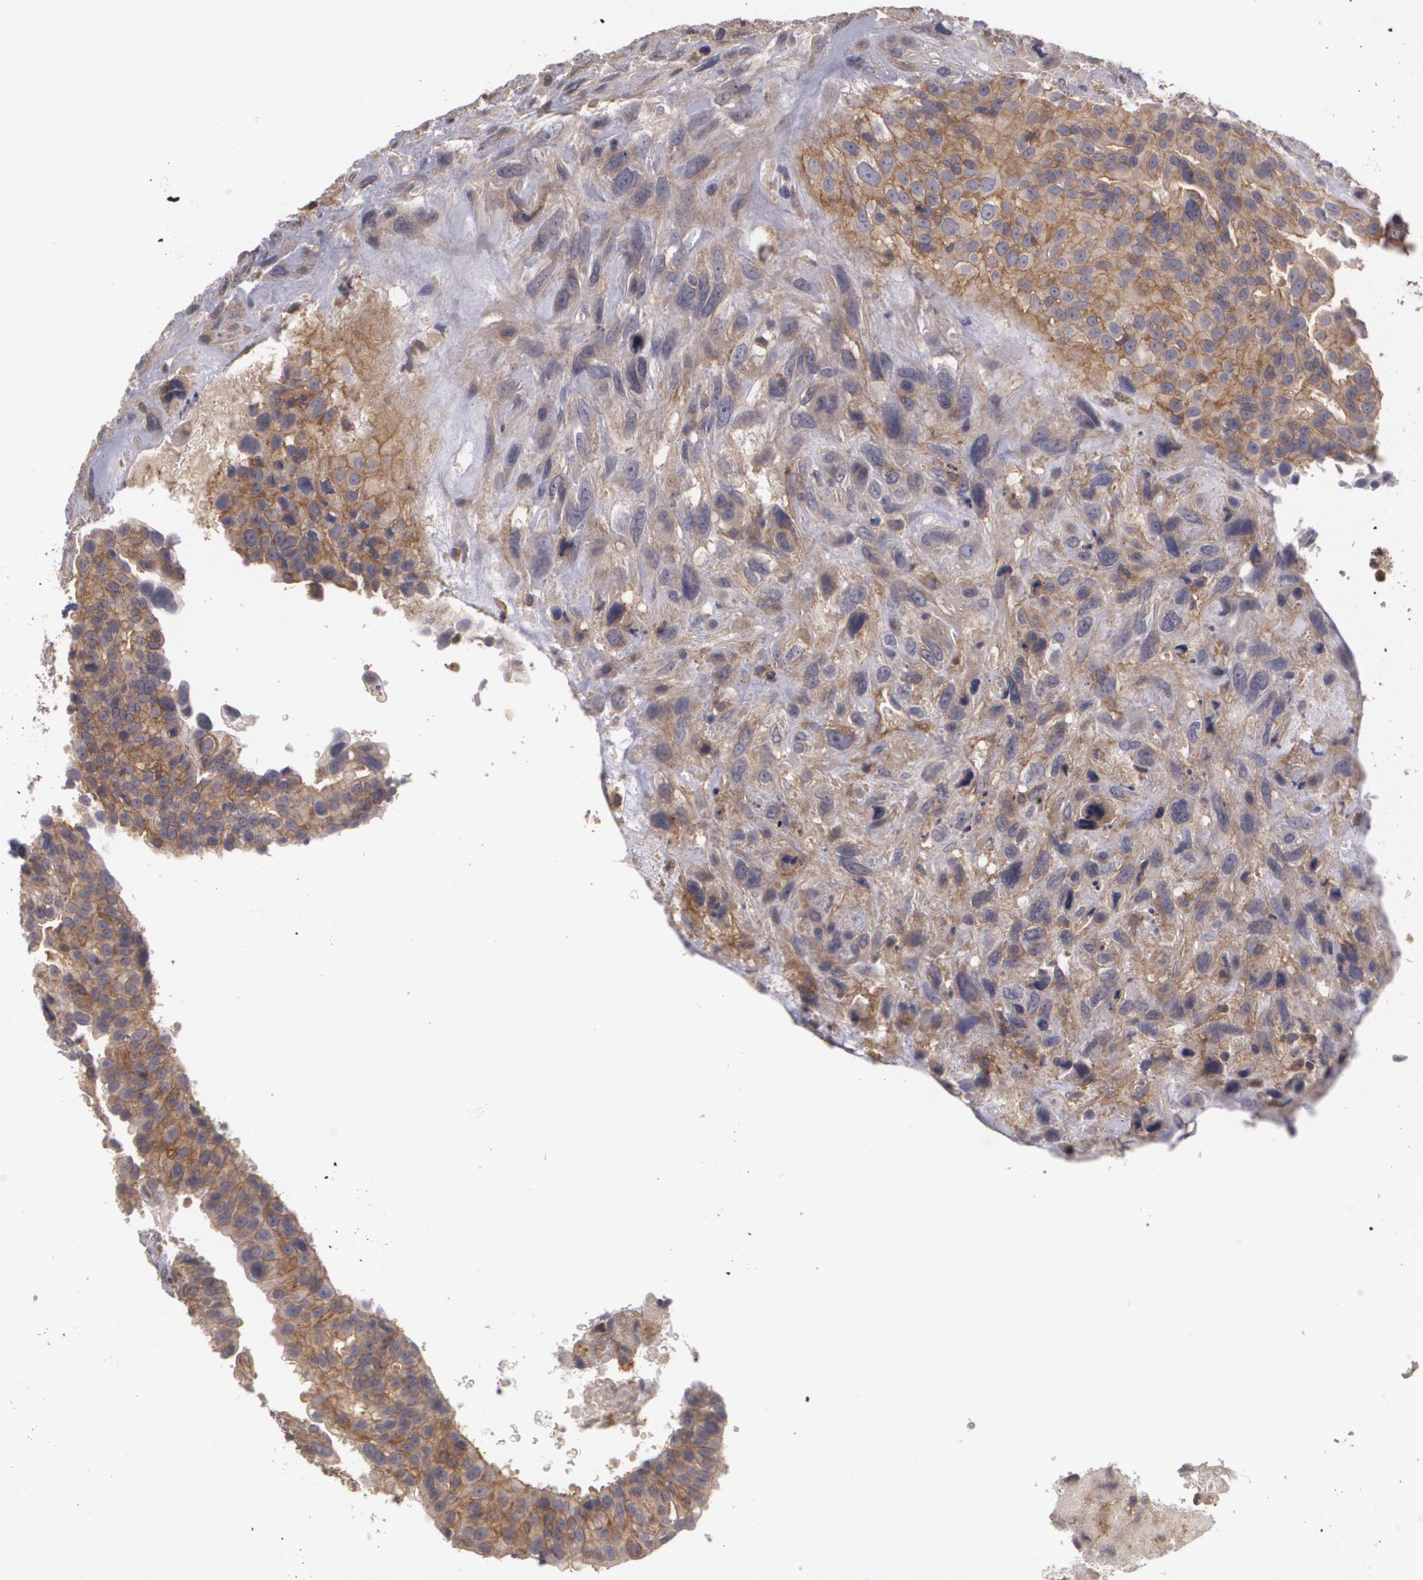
{"staining": {"intensity": "strong", "quantity": ">75%", "location": "cytoplasmic/membranous"}, "tissue": "breast cancer", "cell_type": "Tumor cells", "image_type": "cancer", "snomed": [{"axis": "morphology", "description": "Neoplasm, malignant, NOS"}, {"axis": "topography", "description": "Breast"}], "caption": "Breast neoplasm (malignant) stained with immunohistochemistry shows strong cytoplasmic/membranous positivity in approximately >75% of tumor cells. (DAB IHC with brightfield microscopy, high magnification).", "gene": "HRAS", "patient": {"sex": "female", "age": 50}}